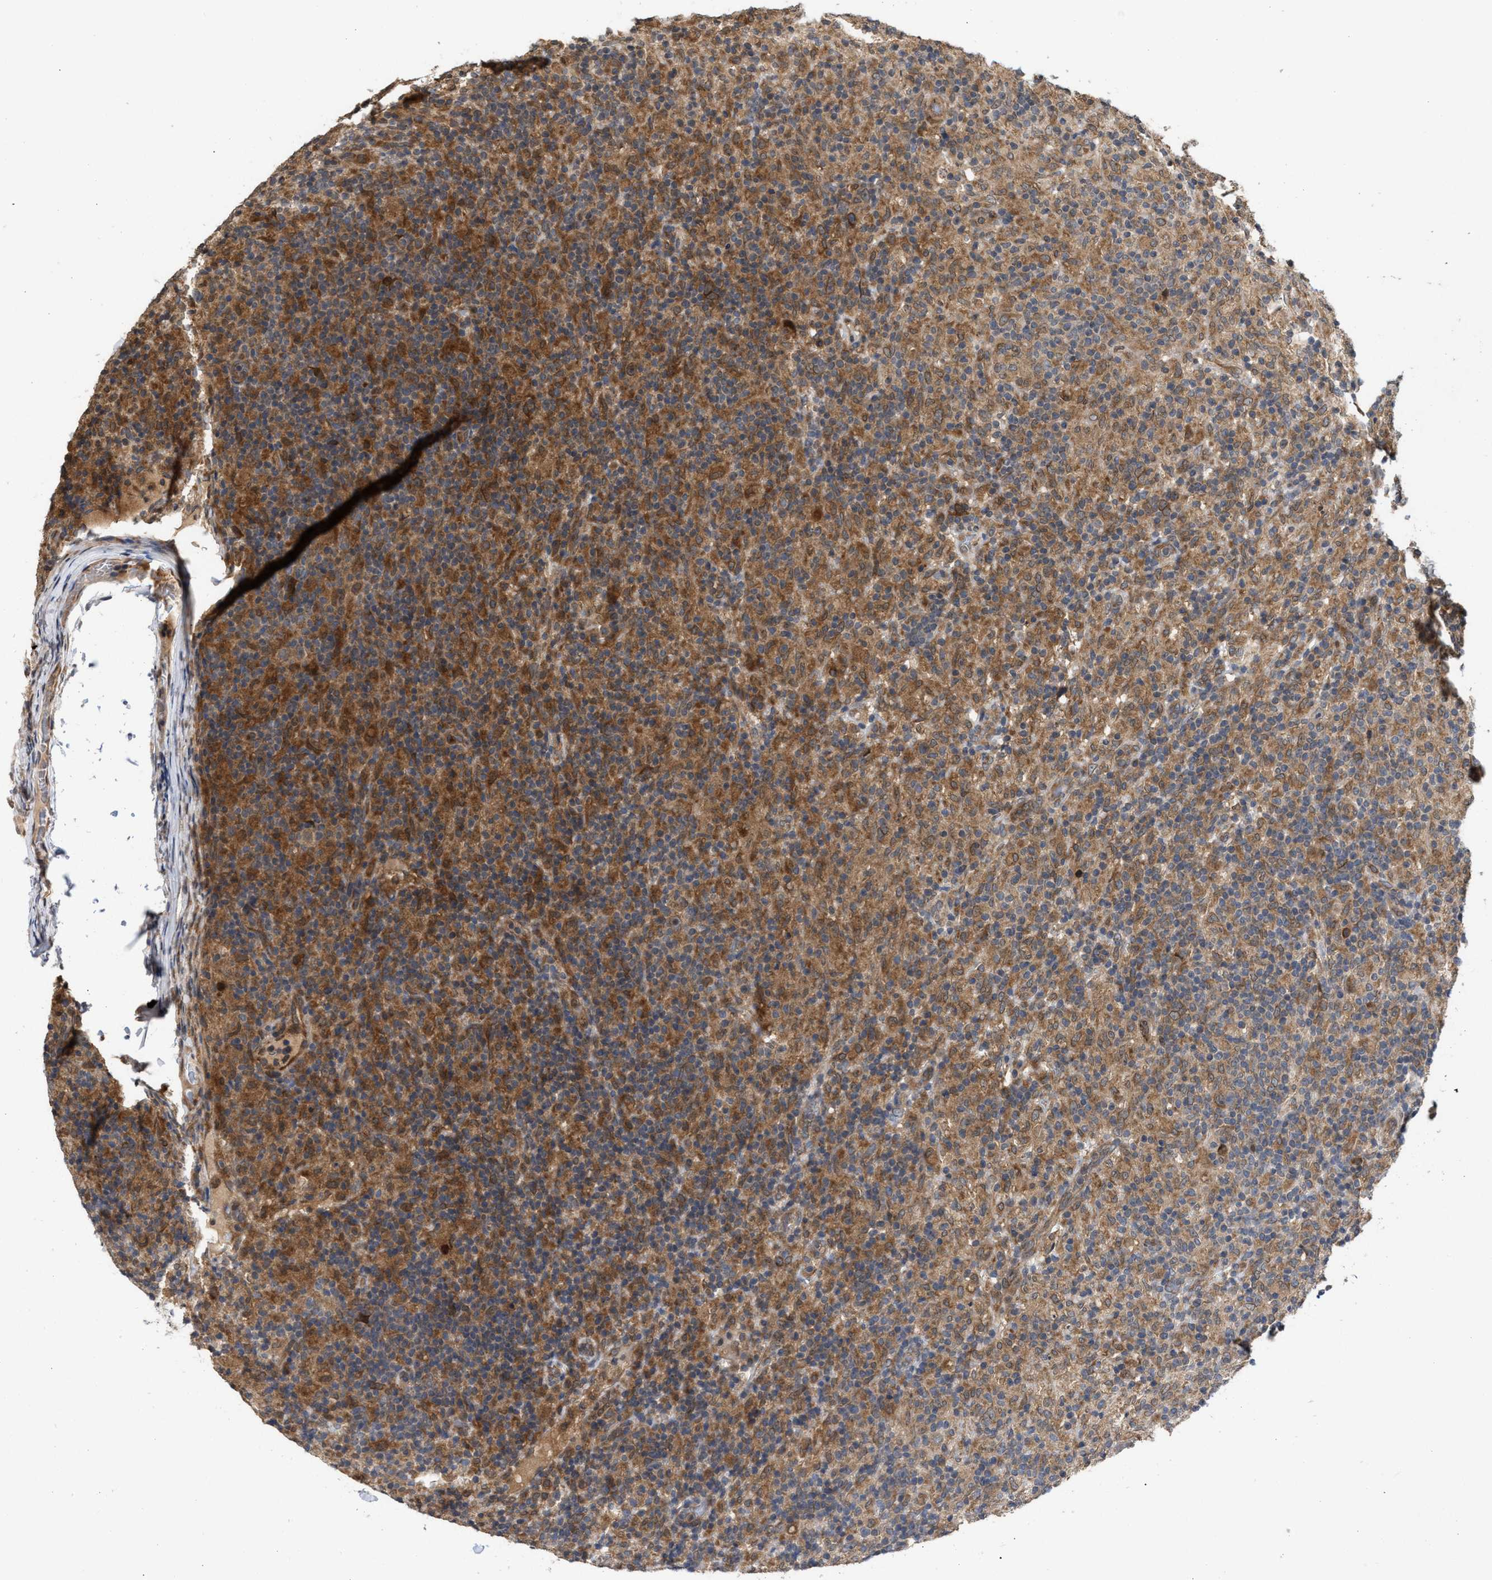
{"staining": {"intensity": "moderate", "quantity": ">75%", "location": "cytoplasmic/membranous"}, "tissue": "lymphoma", "cell_type": "Tumor cells", "image_type": "cancer", "snomed": [{"axis": "morphology", "description": "Hodgkin's disease, NOS"}, {"axis": "topography", "description": "Lymph node"}], "caption": "A micrograph of Hodgkin's disease stained for a protein shows moderate cytoplasmic/membranous brown staining in tumor cells. (DAB IHC, brown staining for protein, blue staining for nuclei).", "gene": "SAR1A", "patient": {"sex": "male", "age": 70}}